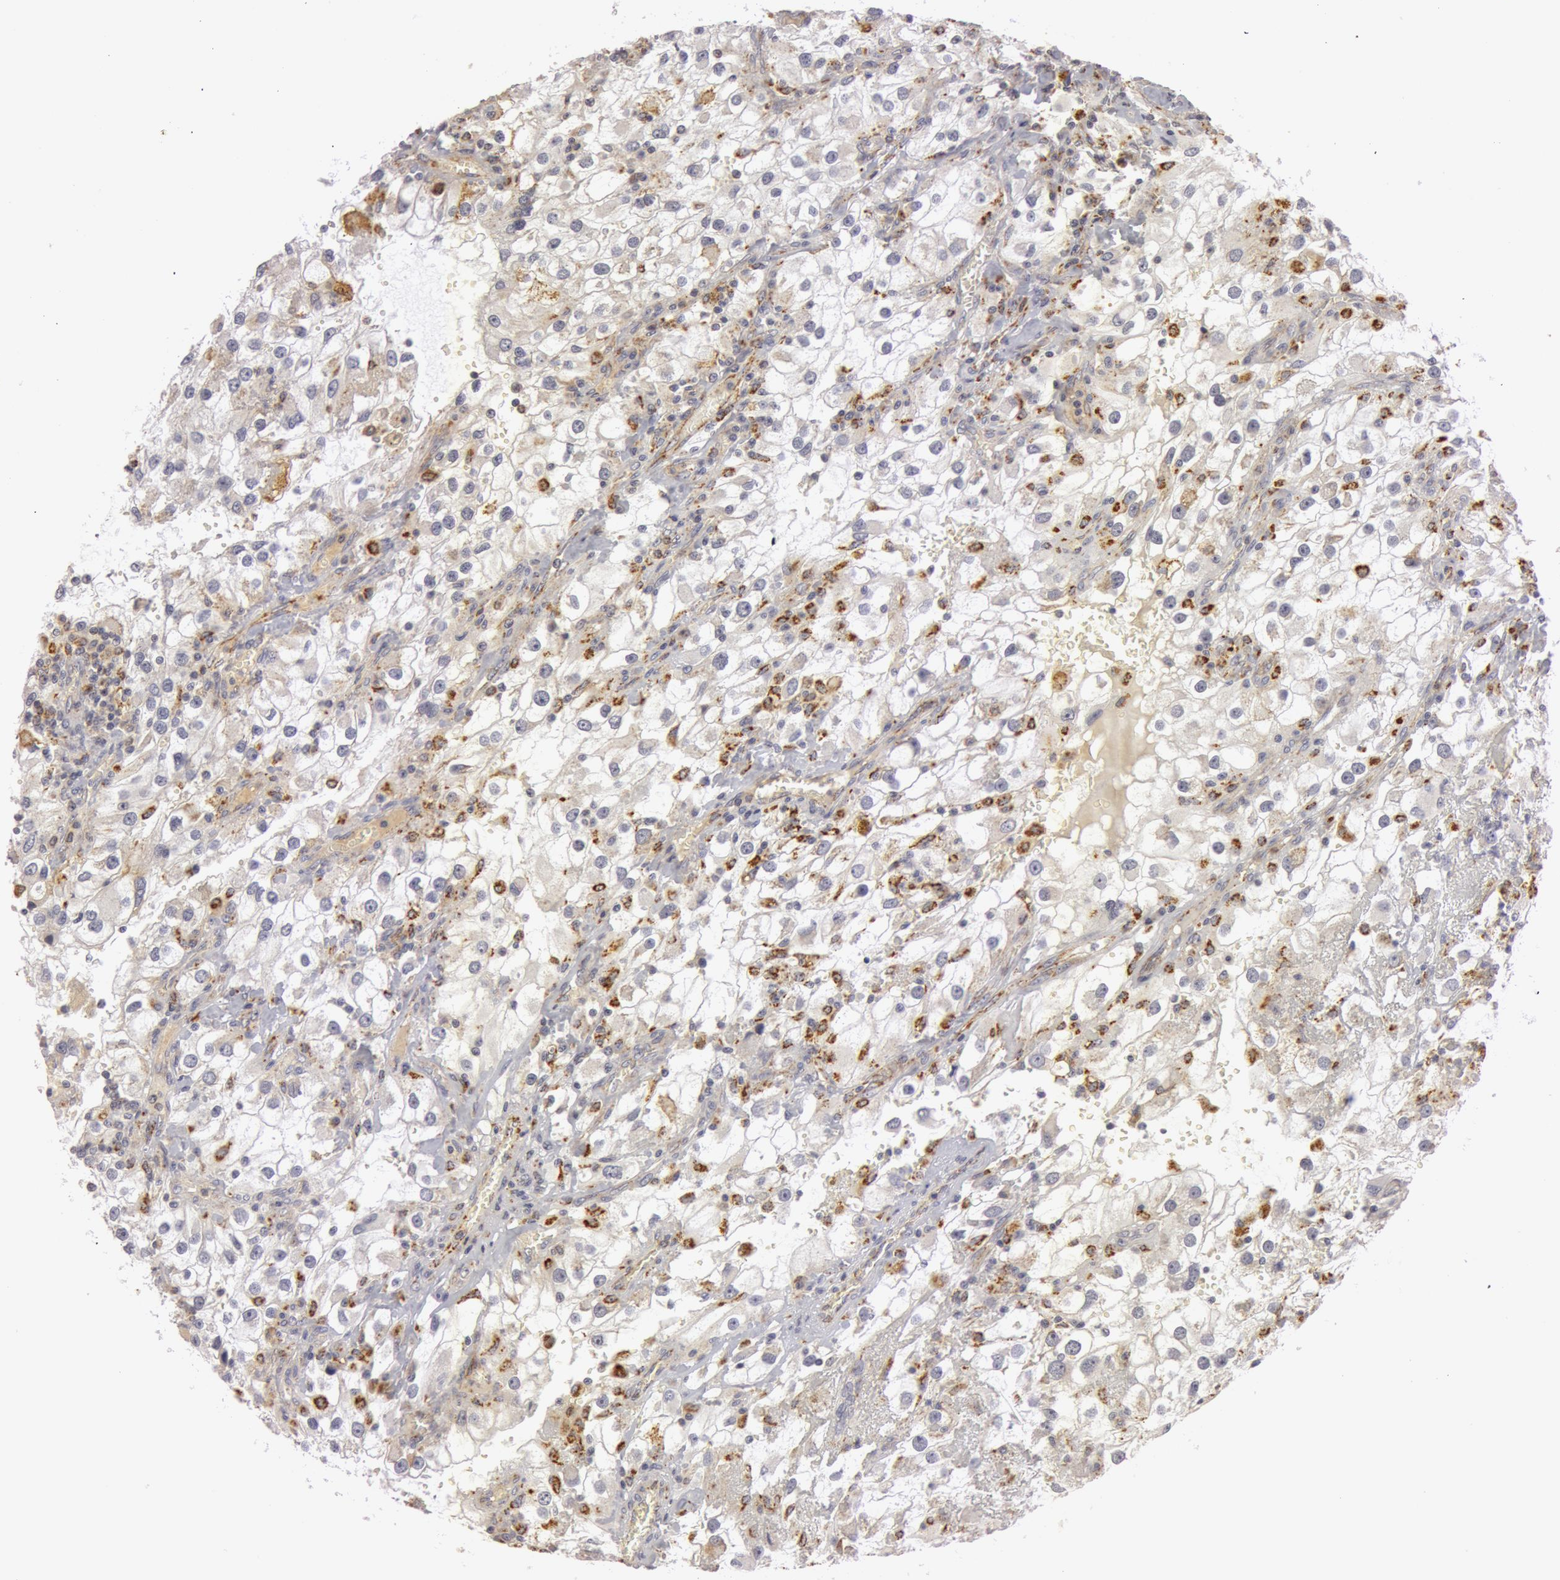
{"staining": {"intensity": "weak", "quantity": ">75%", "location": "cytoplasmic/membranous"}, "tissue": "renal cancer", "cell_type": "Tumor cells", "image_type": "cancer", "snomed": [{"axis": "morphology", "description": "Adenocarcinoma, NOS"}, {"axis": "topography", "description": "Kidney"}], "caption": "Weak cytoplasmic/membranous expression is present in about >75% of tumor cells in renal cancer.", "gene": "C7", "patient": {"sex": "female", "age": 52}}